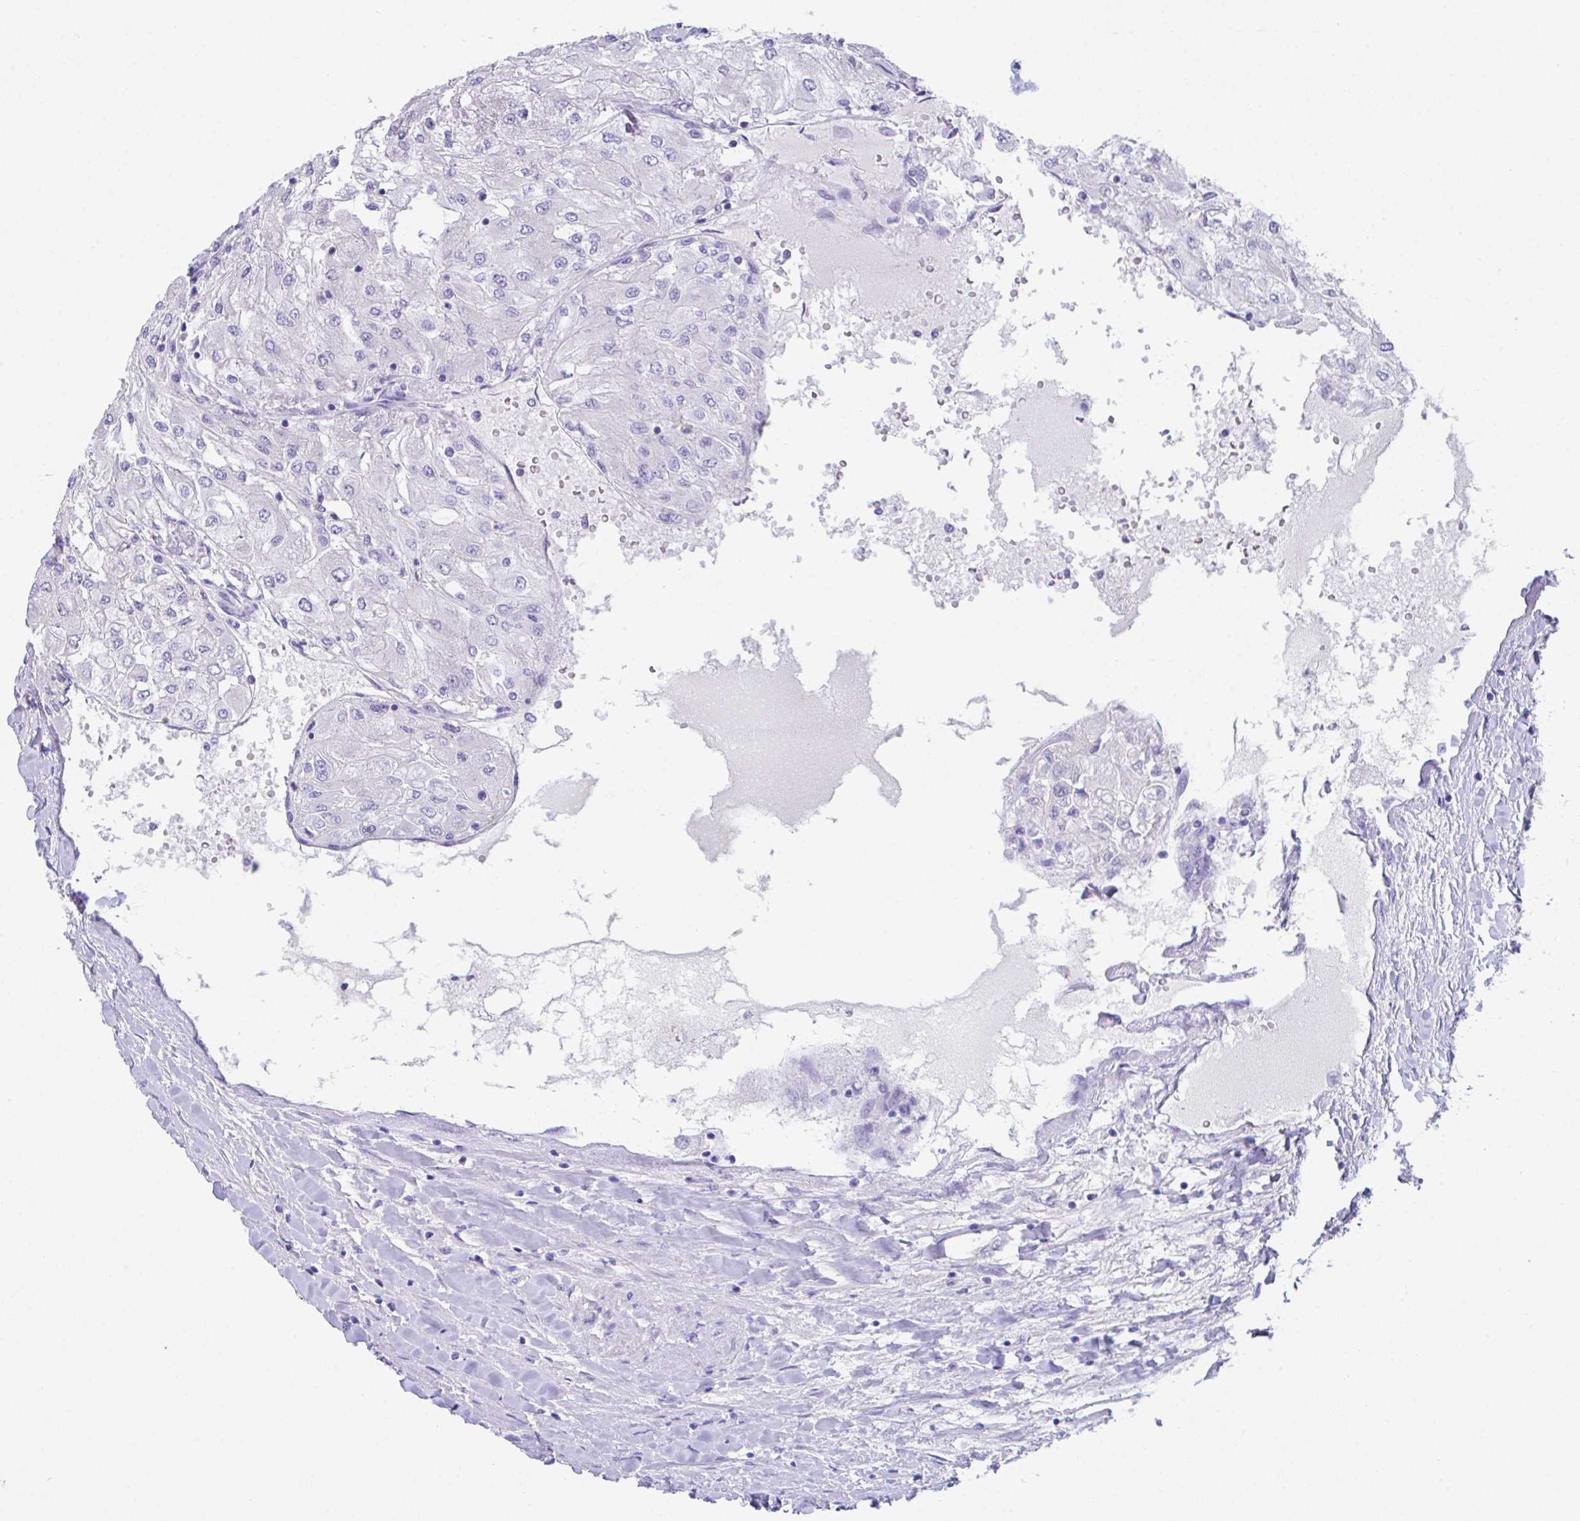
{"staining": {"intensity": "negative", "quantity": "none", "location": "none"}, "tissue": "renal cancer", "cell_type": "Tumor cells", "image_type": "cancer", "snomed": [{"axis": "morphology", "description": "Adenocarcinoma, NOS"}, {"axis": "topography", "description": "Kidney"}], "caption": "There is no significant expression in tumor cells of renal cancer (adenocarcinoma). (Stains: DAB immunohistochemistry (IHC) with hematoxylin counter stain, Microscopy: brightfield microscopy at high magnification).", "gene": "SLC16A6", "patient": {"sex": "male", "age": 80}}